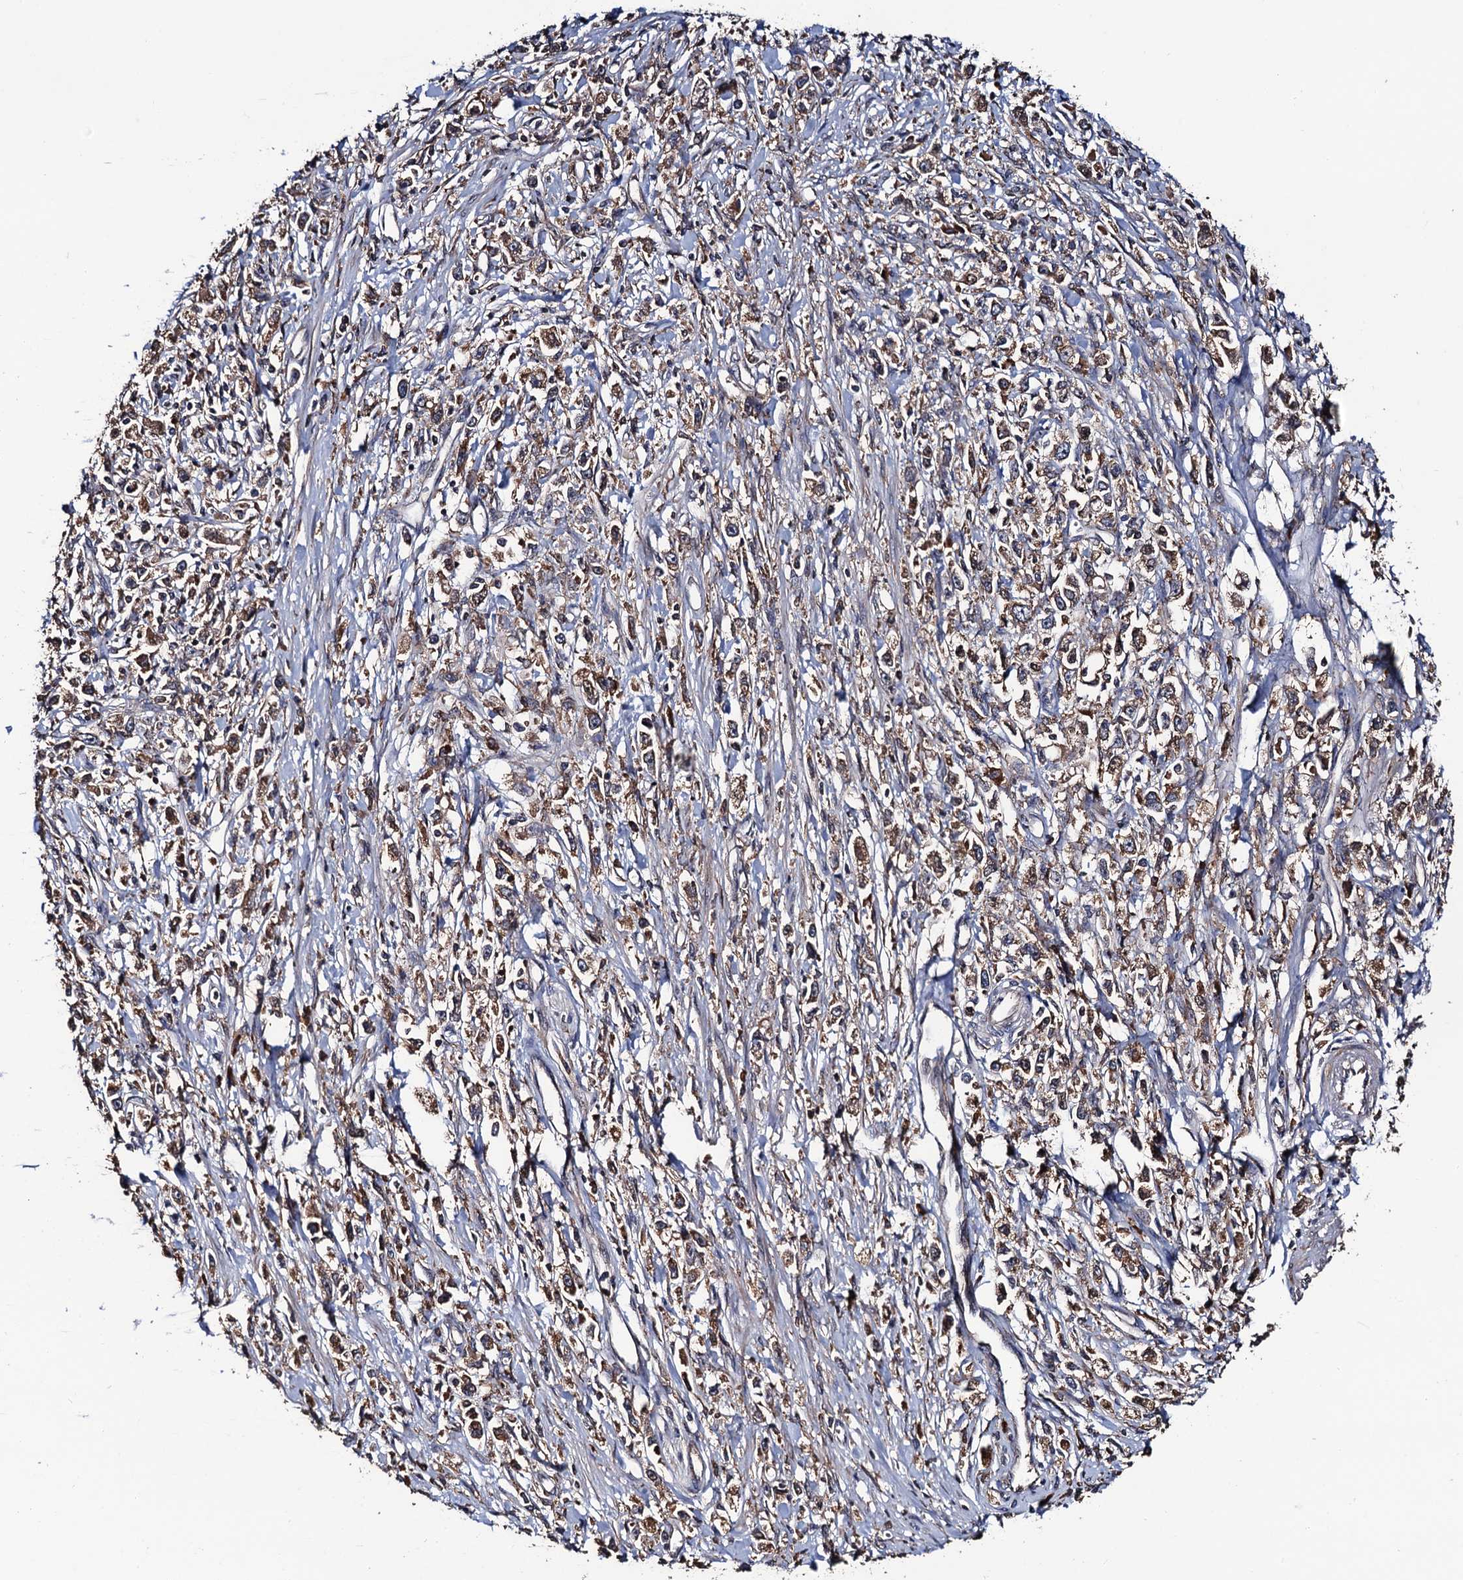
{"staining": {"intensity": "moderate", "quantity": ">75%", "location": "cytoplasmic/membranous"}, "tissue": "stomach cancer", "cell_type": "Tumor cells", "image_type": "cancer", "snomed": [{"axis": "morphology", "description": "Adenocarcinoma, NOS"}, {"axis": "topography", "description": "Stomach"}], "caption": "A brown stain highlights moderate cytoplasmic/membranous expression of a protein in stomach cancer (adenocarcinoma) tumor cells. (Stains: DAB (3,3'-diaminobenzidine) in brown, nuclei in blue, Microscopy: brightfield microscopy at high magnification).", "gene": "RGS11", "patient": {"sex": "female", "age": 59}}